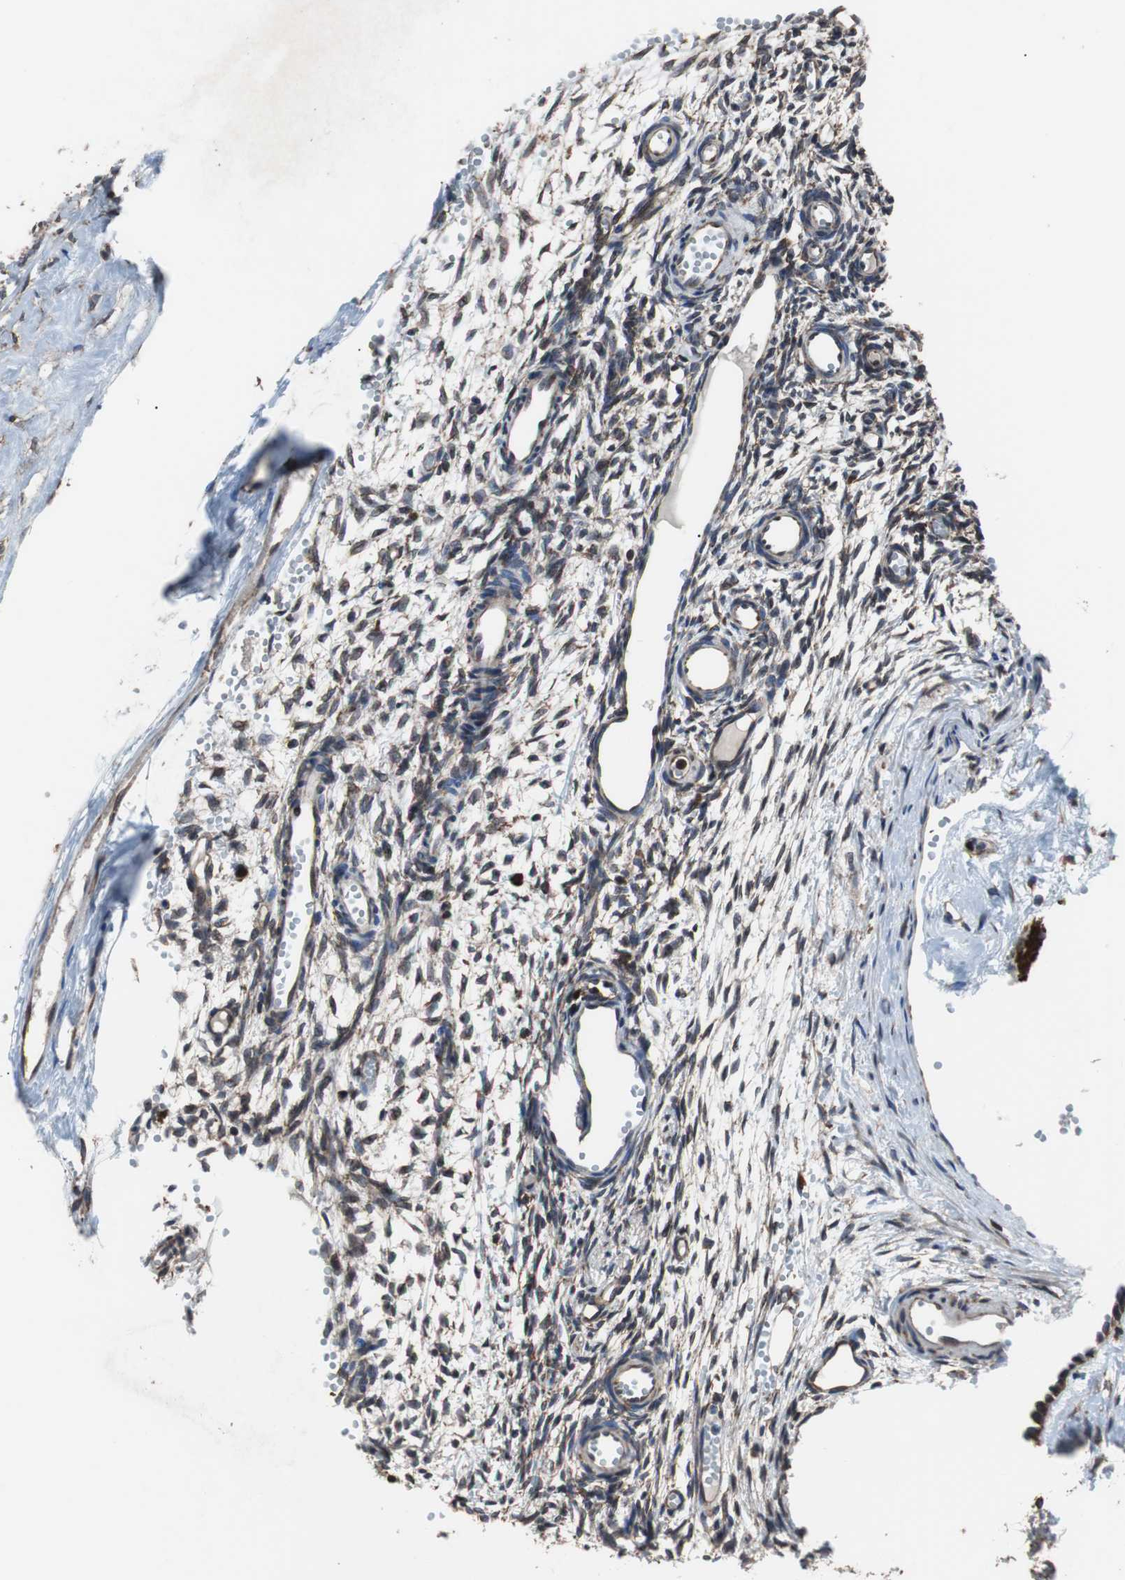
{"staining": {"intensity": "moderate", "quantity": "25%-75%", "location": "cytoplasmic/membranous"}, "tissue": "ovary", "cell_type": "Ovarian stroma cells", "image_type": "normal", "snomed": [{"axis": "morphology", "description": "Normal tissue, NOS"}, {"axis": "topography", "description": "Ovary"}], "caption": "This photomicrograph reveals IHC staining of normal human ovary, with medium moderate cytoplasmic/membranous staining in approximately 25%-75% of ovarian stroma cells.", "gene": "USP10", "patient": {"sex": "female", "age": 35}}